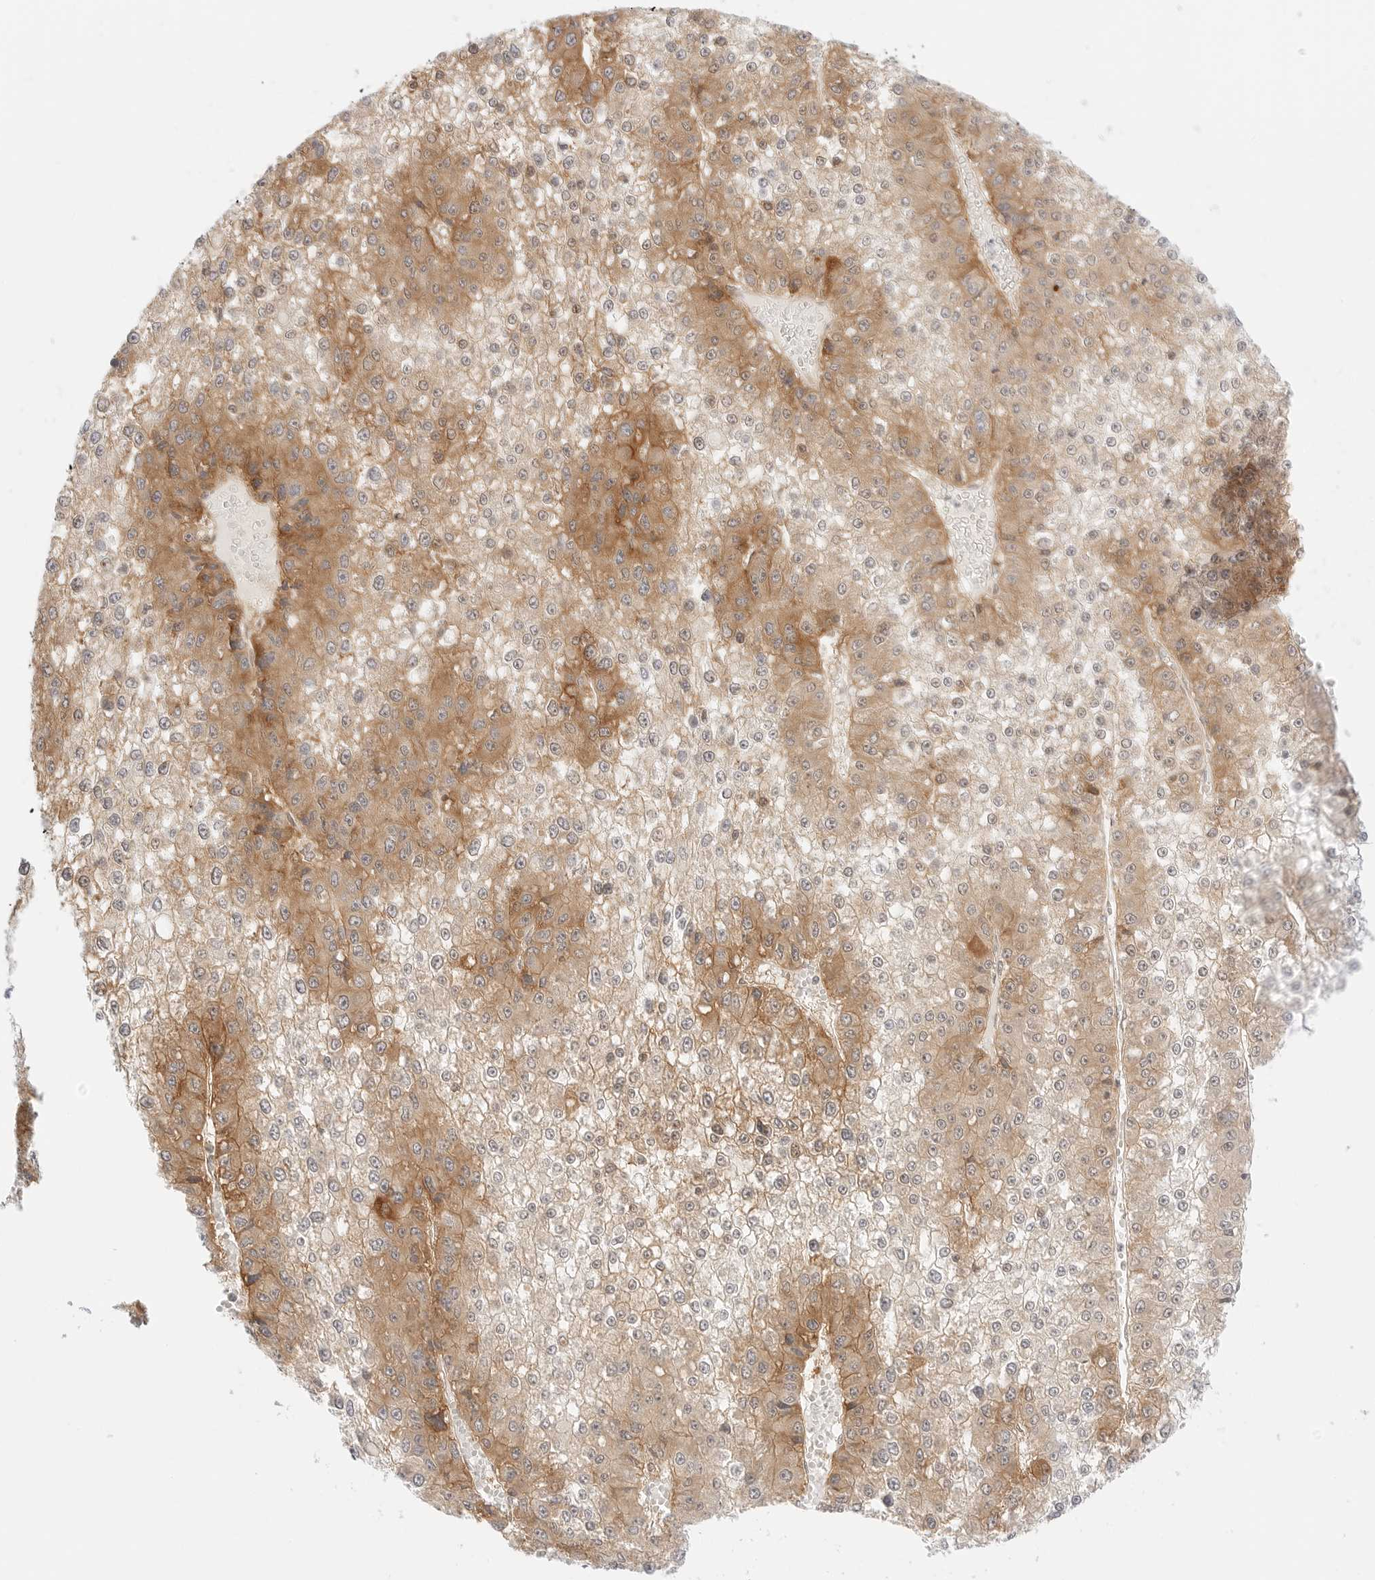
{"staining": {"intensity": "moderate", "quantity": ">75%", "location": "cytoplasmic/membranous"}, "tissue": "liver cancer", "cell_type": "Tumor cells", "image_type": "cancer", "snomed": [{"axis": "morphology", "description": "Carcinoma, Hepatocellular, NOS"}, {"axis": "topography", "description": "Liver"}], "caption": "This is an image of IHC staining of liver cancer, which shows moderate staining in the cytoplasmic/membranous of tumor cells.", "gene": "ERO1B", "patient": {"sex": "female", "age": 73}}